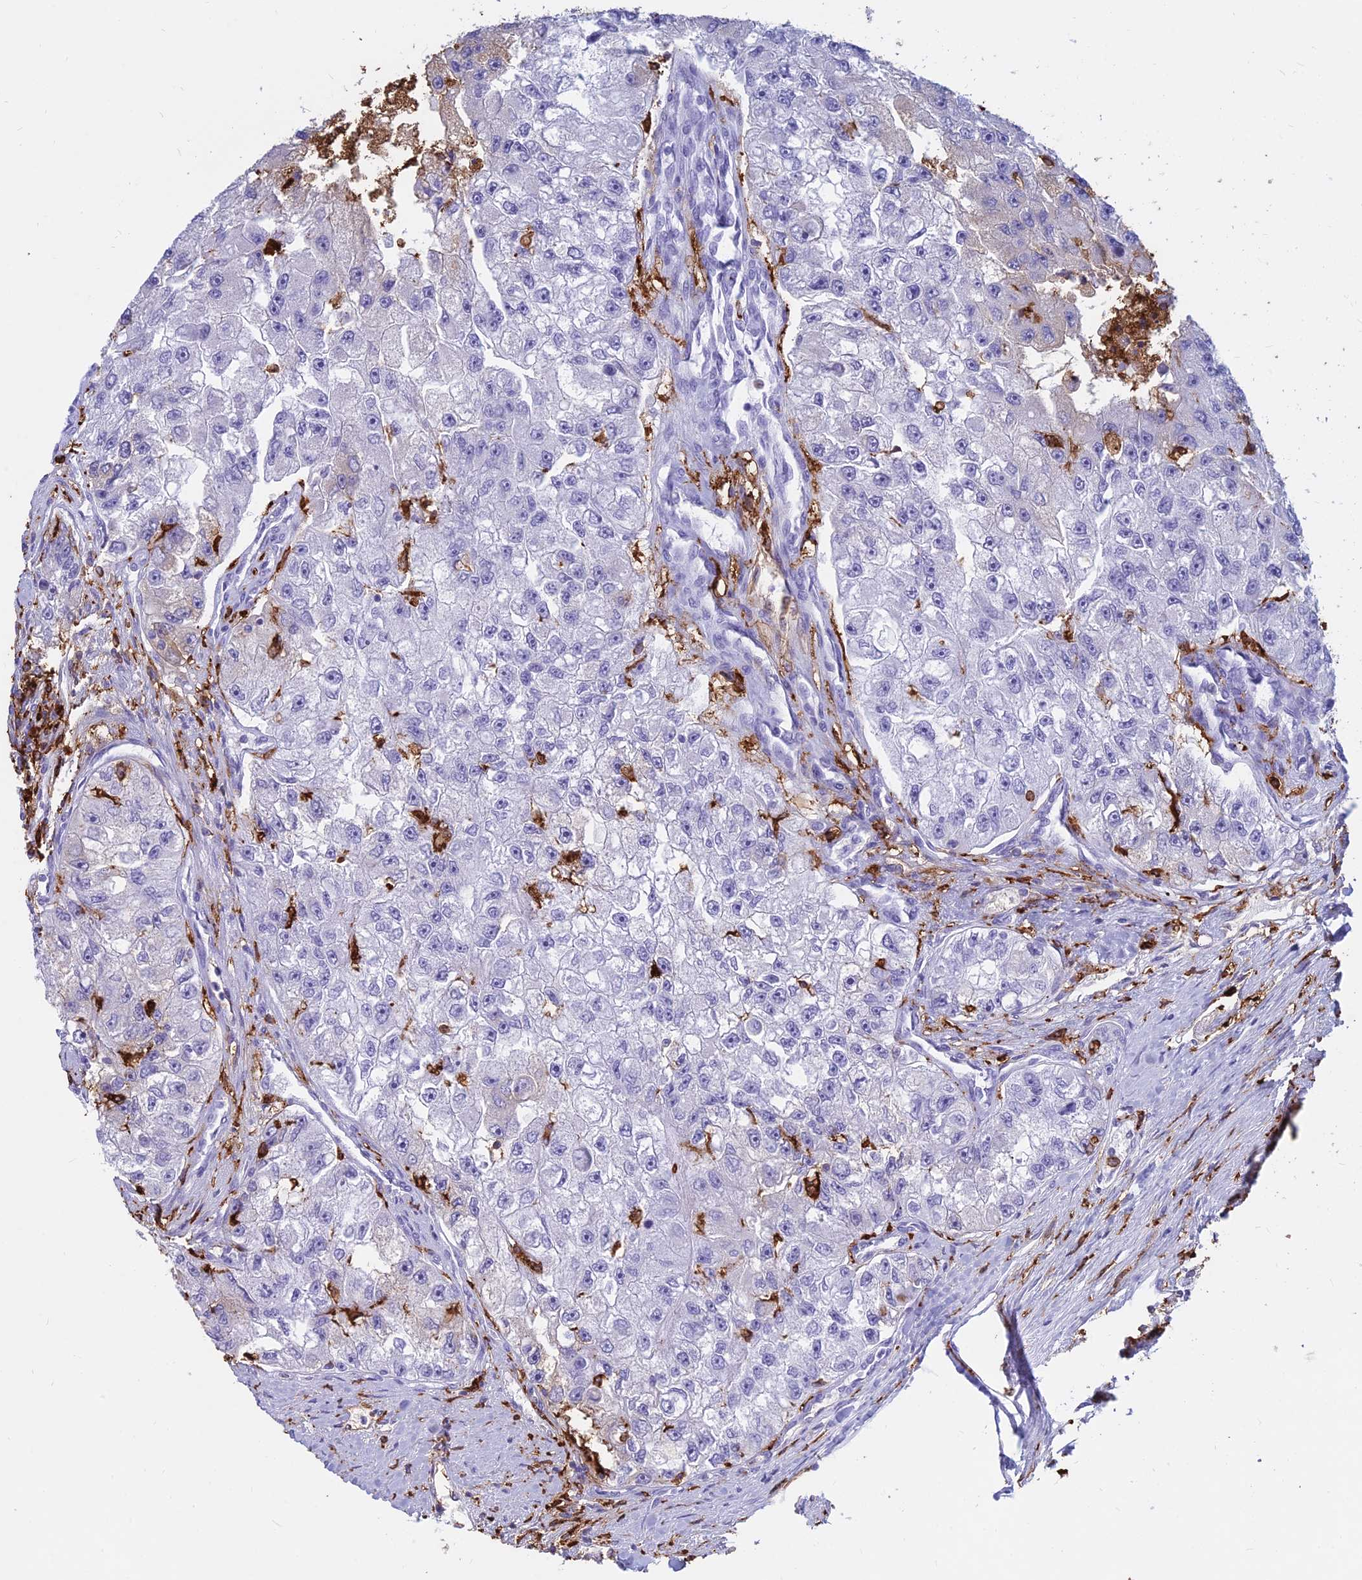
{"staining": {"intensity": "weak", "quantity": "25%-75%", "location": "cytoplasmic/membranous"}, "tissue": "renal cancer", "cell_type": "Tumor cells", "image_type": "cancer", "snomed": [{"axis": "morphology", "description": "Adenocarcinoma, NOS"}, {"axis": "topography", "description": "Kidney"}], "caption": "Immunohistochemical staining of renal cancer reveals weak cytoplasmic/membranous protein expression in about 25%-75% of tumor cells.", "gene": "HLA-DRB1", "patient": {"sex": "male", "age": 63}}